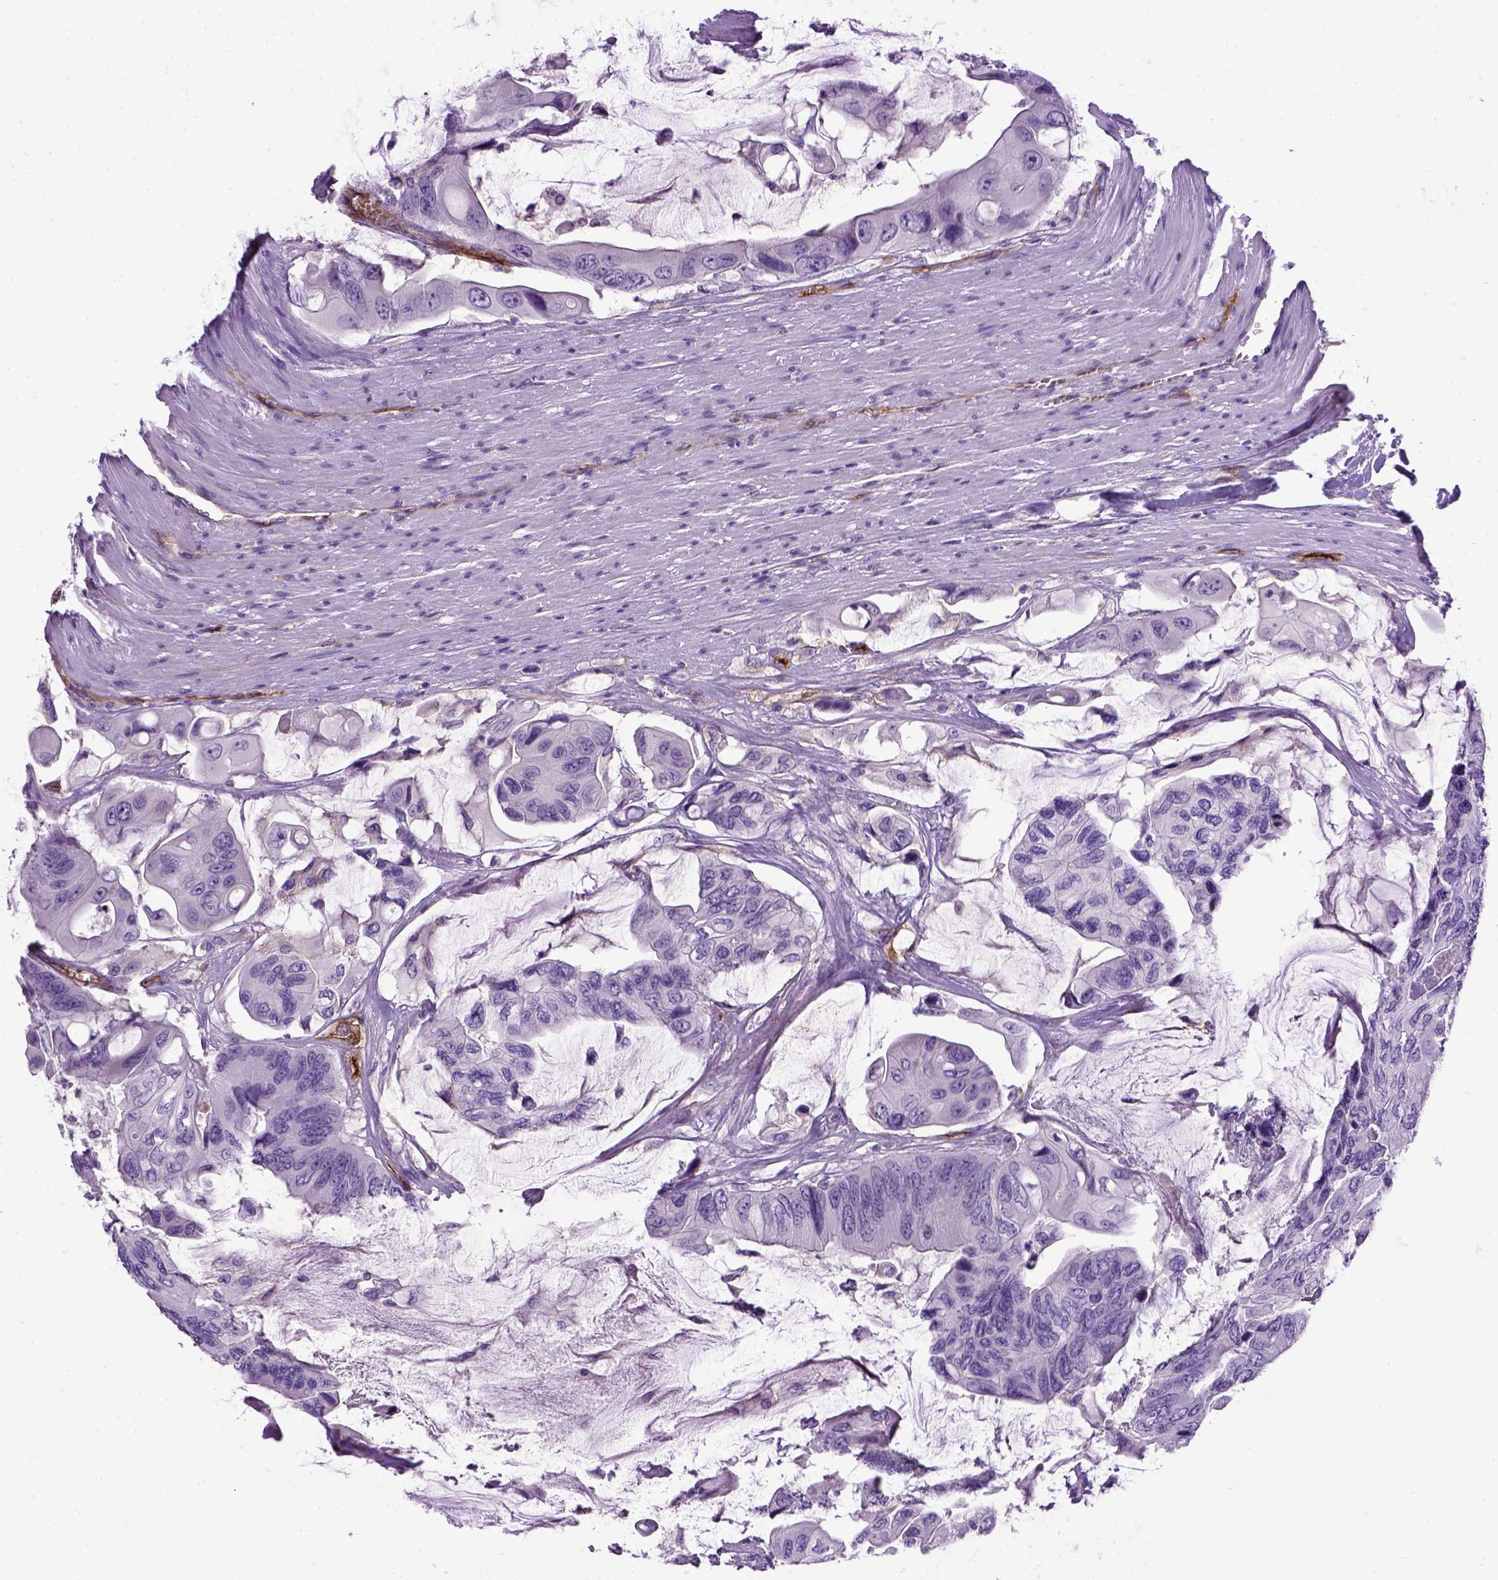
{"staining": {"intensity": "negative", "quantity": "none", "location": "none"}, "tissue": "colorectal cancer", "cell_type": "Tumor cells", "image_type": "cancer", "snomed": [{"axis": "morphology", "description": "Adenocarcinoma, NOS"}, {"axis": "topography", "description": "Rectum"}], "caption": "A photomicrograph of human colorectal cancer is negative for staining in tumor cells.", "gene": "ENG", "patient": {"sex": "male", "age": 63}}